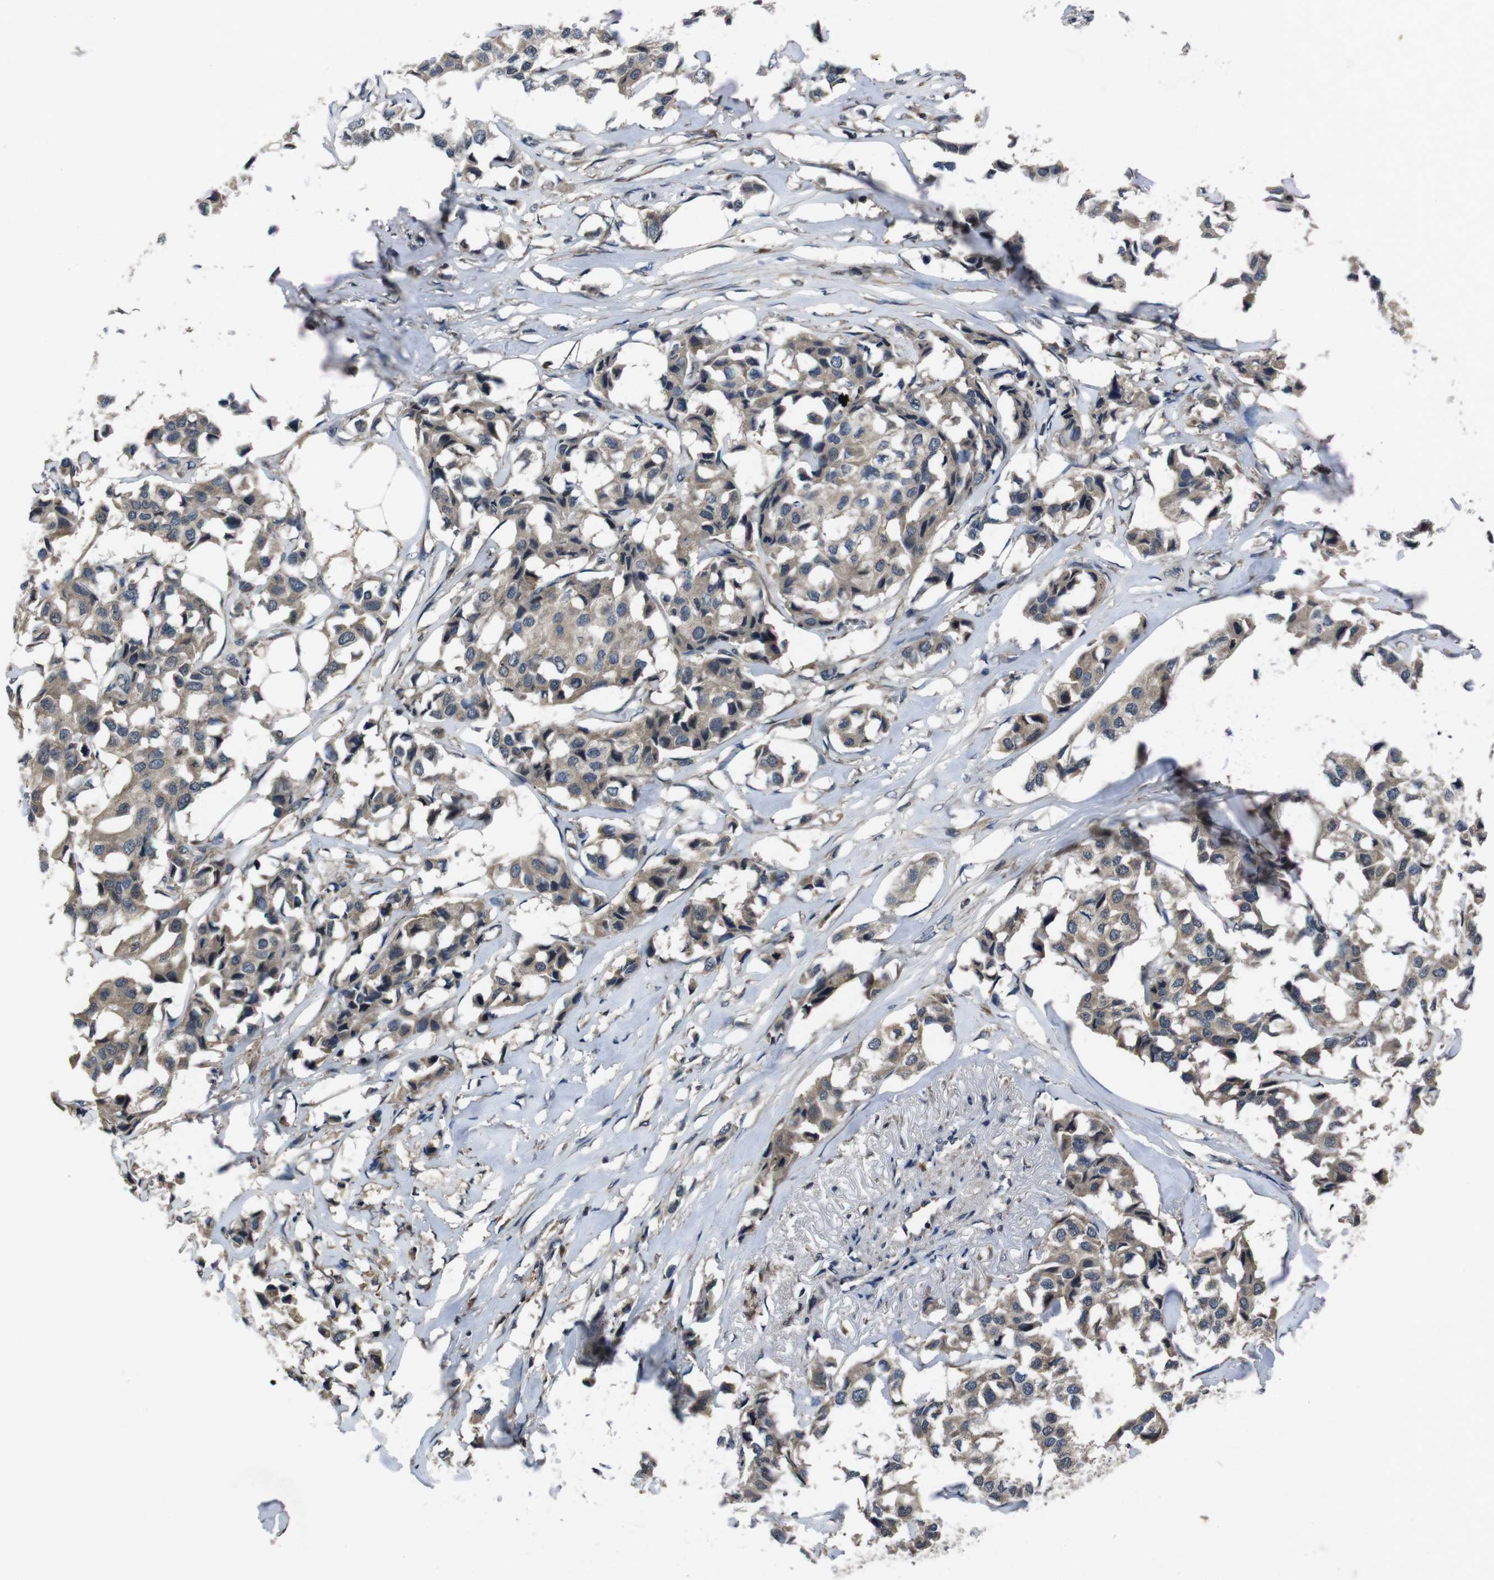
{"staining": {"intensity": "weak", "quantity": ">75%", "location": "cytoplasmic/membranous"}, "tissue": "breast cancer", "cell_type": "Tumor cells", "image_type": "cancer", "snomed": [{"axis": "morphology", "description": "Duct carcinoma"}, {"axis": "topography", "description": "Breast"}], "caption": "This is an image of IHC staining of invasive ductal carcinoma (breast), which shows weak staining in the cytoplasmic/membranous of tumor cells.", "gene": "CXCL11", "patient": {"sex": "female", "age": 80}}